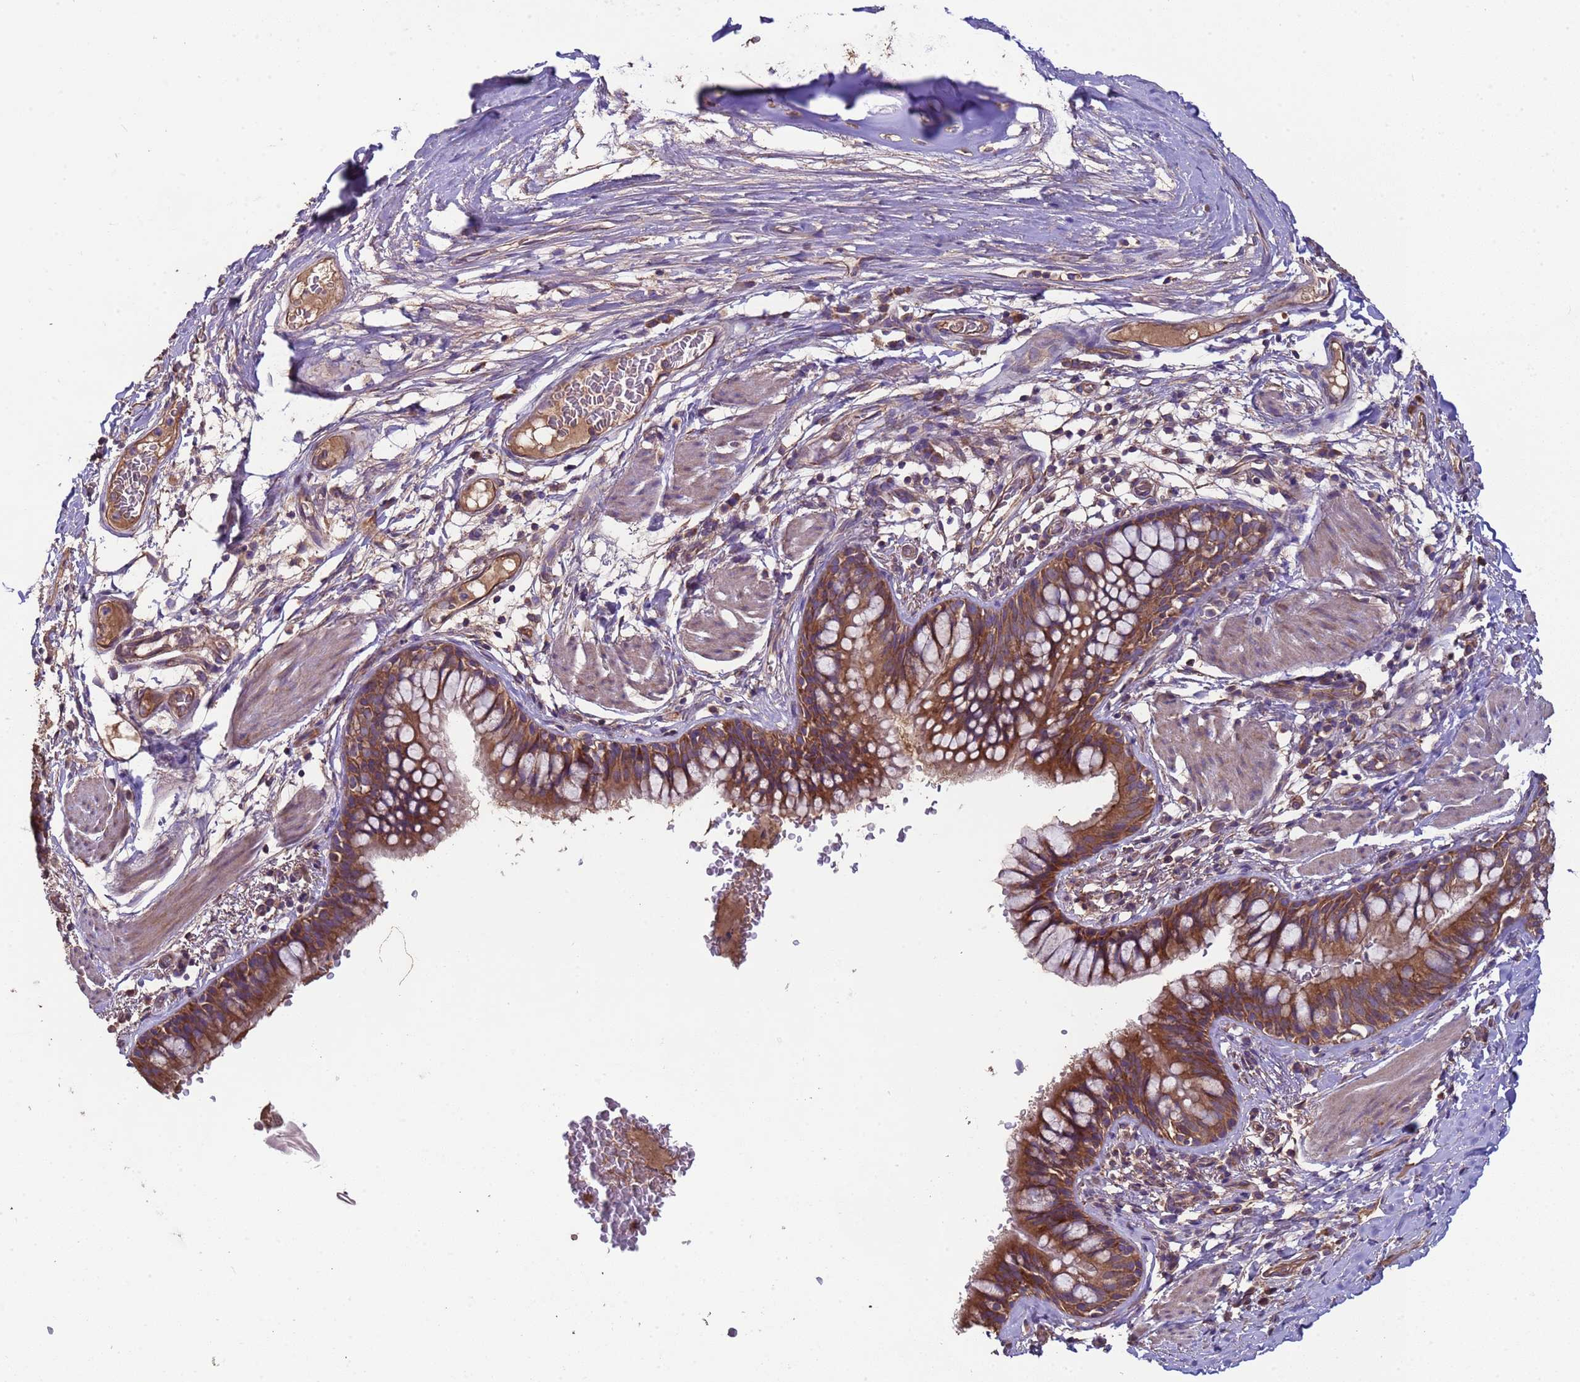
{"staining": {"intensity": "strong", "quantity": ">75%", "location": "cytoplasmic/membranous"}, "tissue": "bronchus", "cell_type": "Respiratory epithelial cells", "image_type": "normal", "snomed": [{"axis": "morphology", "description": "Normal tissue, NOS"}, {"axis": "topography", "description": "Cartilage tissue"}, {"axis": "topography", "description": "Bronchus"}], "caption": "This micrograph shows unremarkable bronchus stained with IHC to label a protein in brown. The cytoplasmic/membranous of respiratory epithelial cells show strong positivity for the protein. Nuclei are counter-stained blue.", "gene": "EEF1AKMT1", "patient": {"sex": "female", "age": 36}}